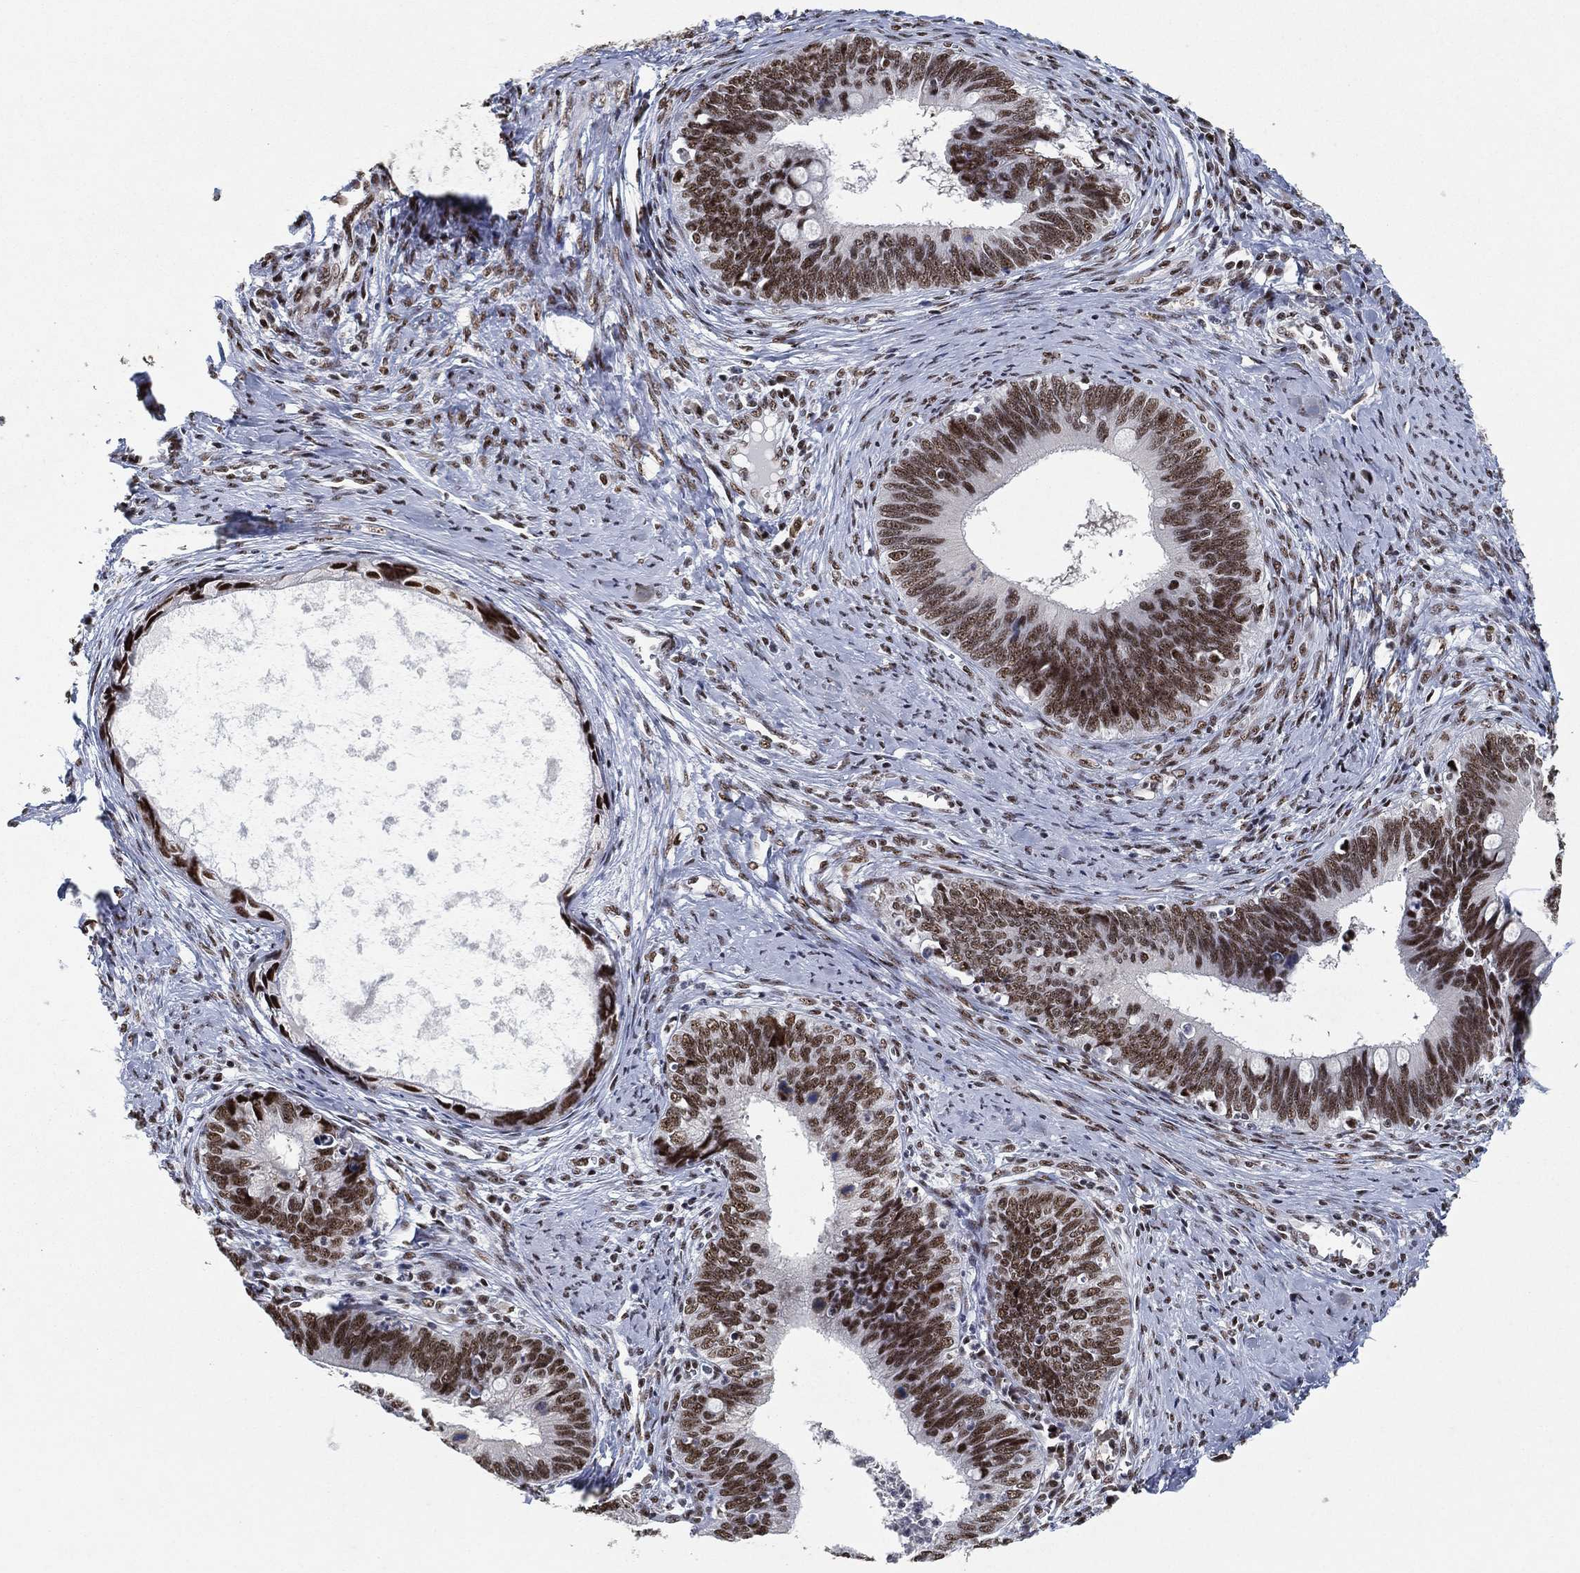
{"staining": {"intensity": "strong", "quantity": ">75%", "location": "nuclear"}, "tissue": "cervical cancer", "cell_type": "Tumor cells", "image_type": "cancer", "snomed": [{"axis": "morphology", "description": "Adenocarcinoma, NOS"}, {"axis": "topography", "description": "Cervix"}], "caption": "Immunohistochemistry photomicrograph of adenocarcinoma (cervical) stained for a protein (brown), which displays high levels of strong nuclear staining in approximately >75% of tumor cells.", "gene": "DDX27", "patient": {"sex": "female", "age": 42}}